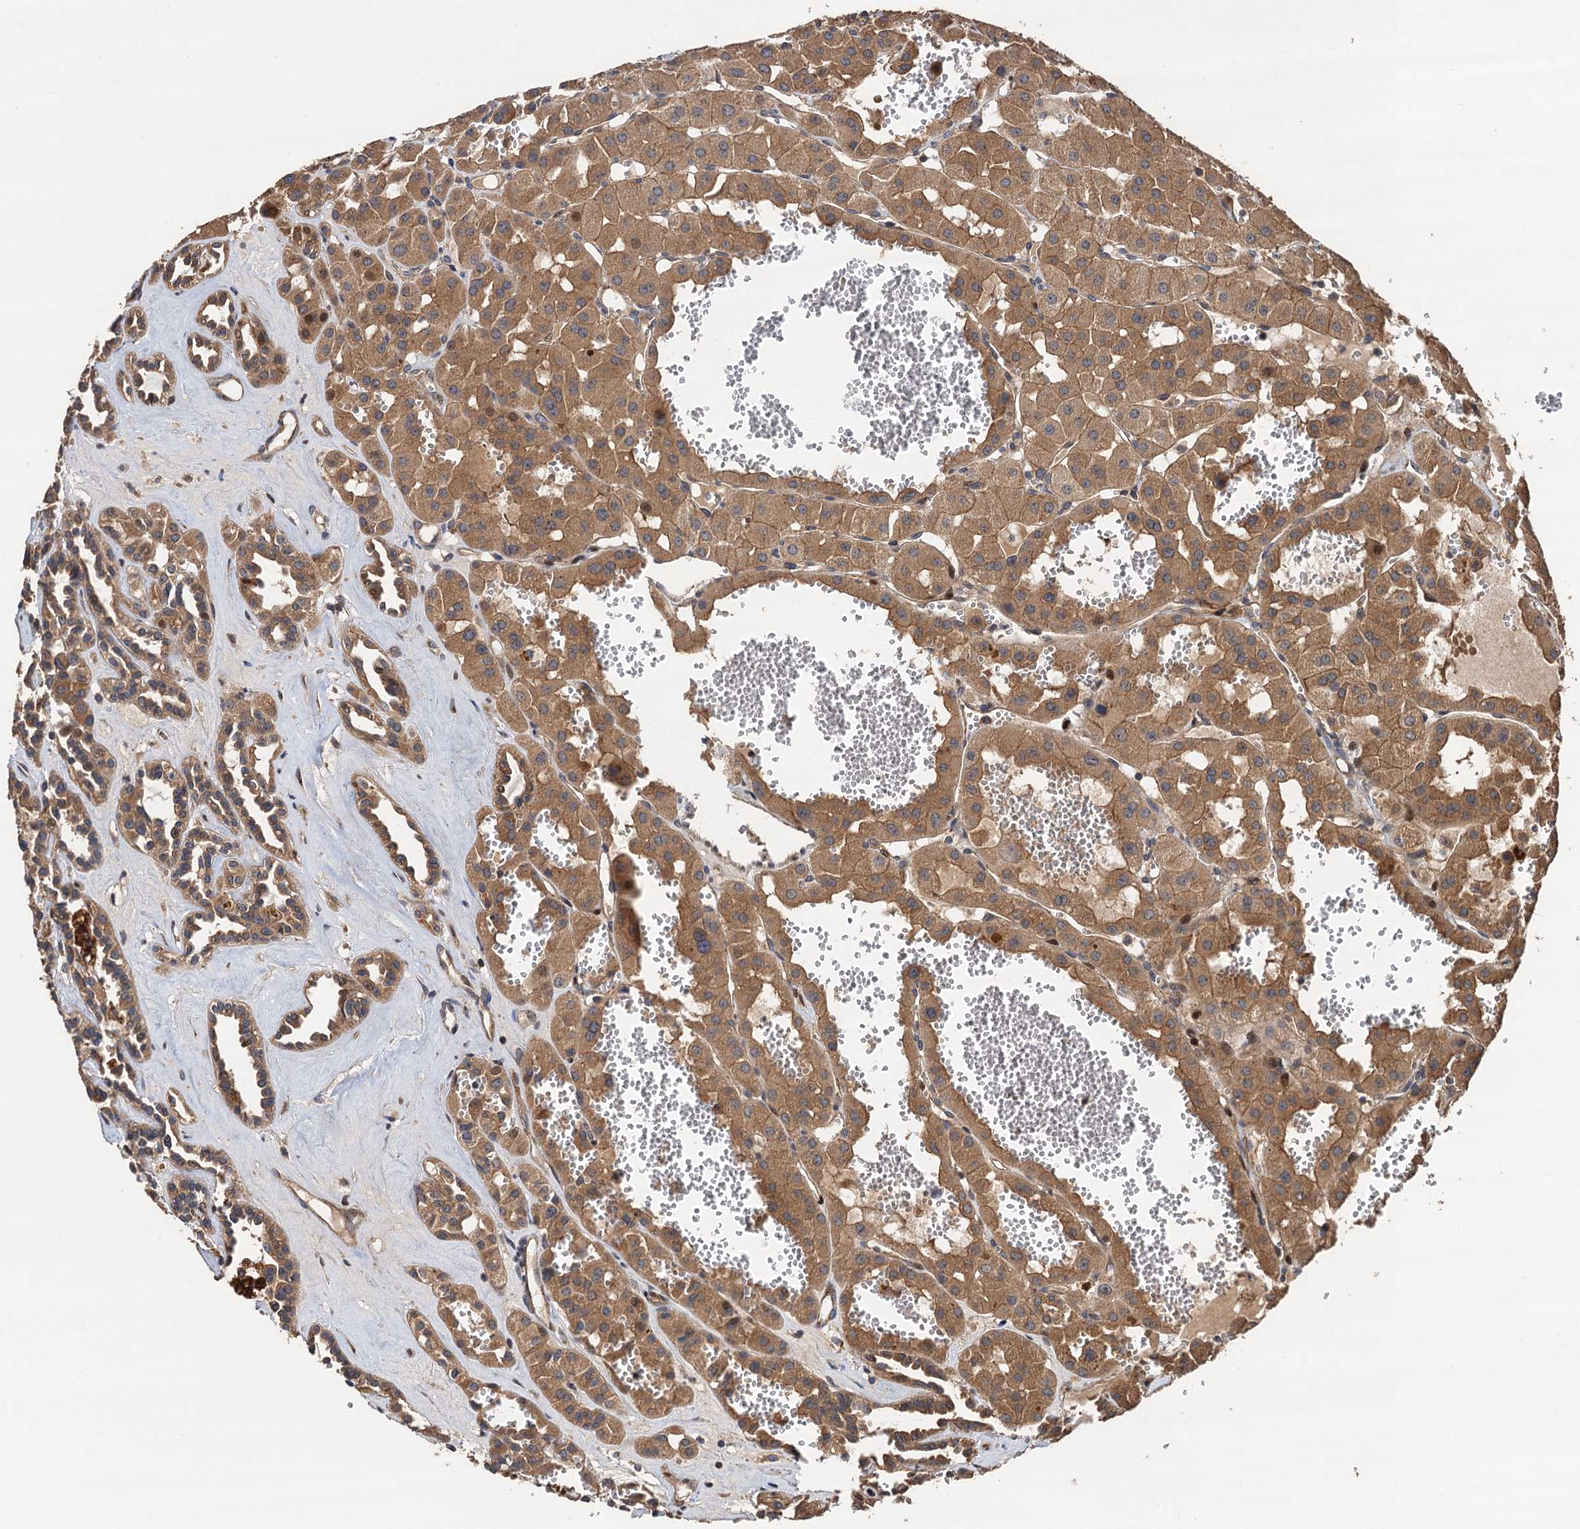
{"staining": {"intensity": "moderate", "quantity": ">75%", "location": "cytoplasmic/membranous"}, "tissue": "renal cancer", "cell_type": "Tumor cells", "image_type": "cancer", "snomed": [{"axis": "morphology", "description": "Carcinoma, NOS"}, {"axis": "topography", "description": "Kidney"}], "caption": "The histopathology image demonstrates immunohistochemical staining of renal cancer (carcinoma). There is moderate cytoplasmic/membranous positivity is seen in about >75% of tumor cells.", "gene": "TMEM39B", "patient": {"sex": "female", "age": 75}}